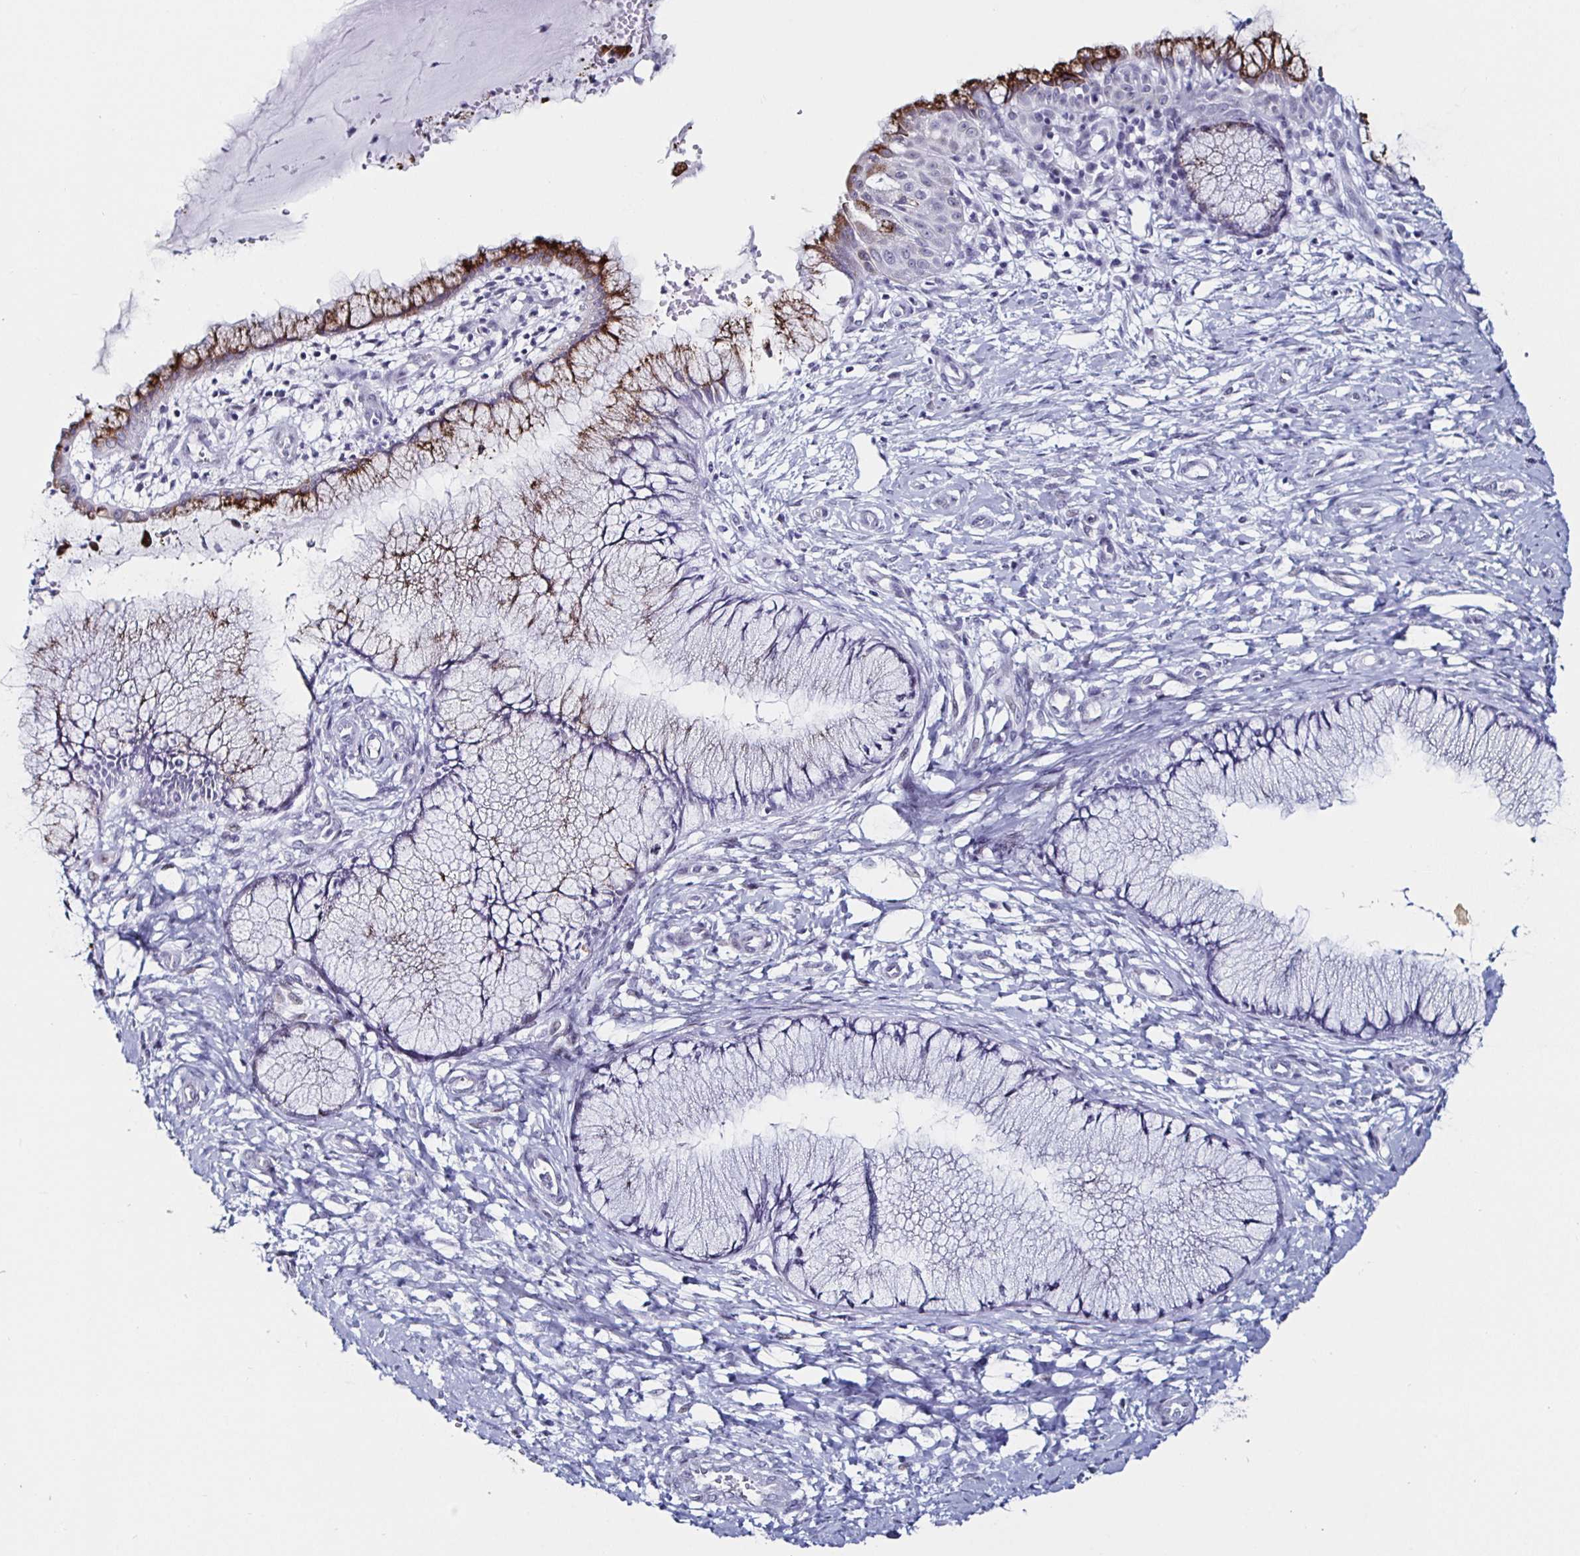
{"staining": {"intensity": "strong", "quantity": "<25%", "location": "cytoplasmic/membranous"}, "tissue": "cervix", "cell_type": "Glandular cells", "image_type": "normal", "snomed": [{"axis": "morphology", "description": "Normal tissue, NOS"}, {"axis": "topography", "description": "Cervix"}], "caption": "This photomicrograph exhibits immunohistochemistry (IHC) staining of unremarkable human cervix, with medium strong cytoplasmic/membranous staining in about <25% of glandular cells.", "gene": "KRT4", "patient": {"sex": "female", "age": 37}}